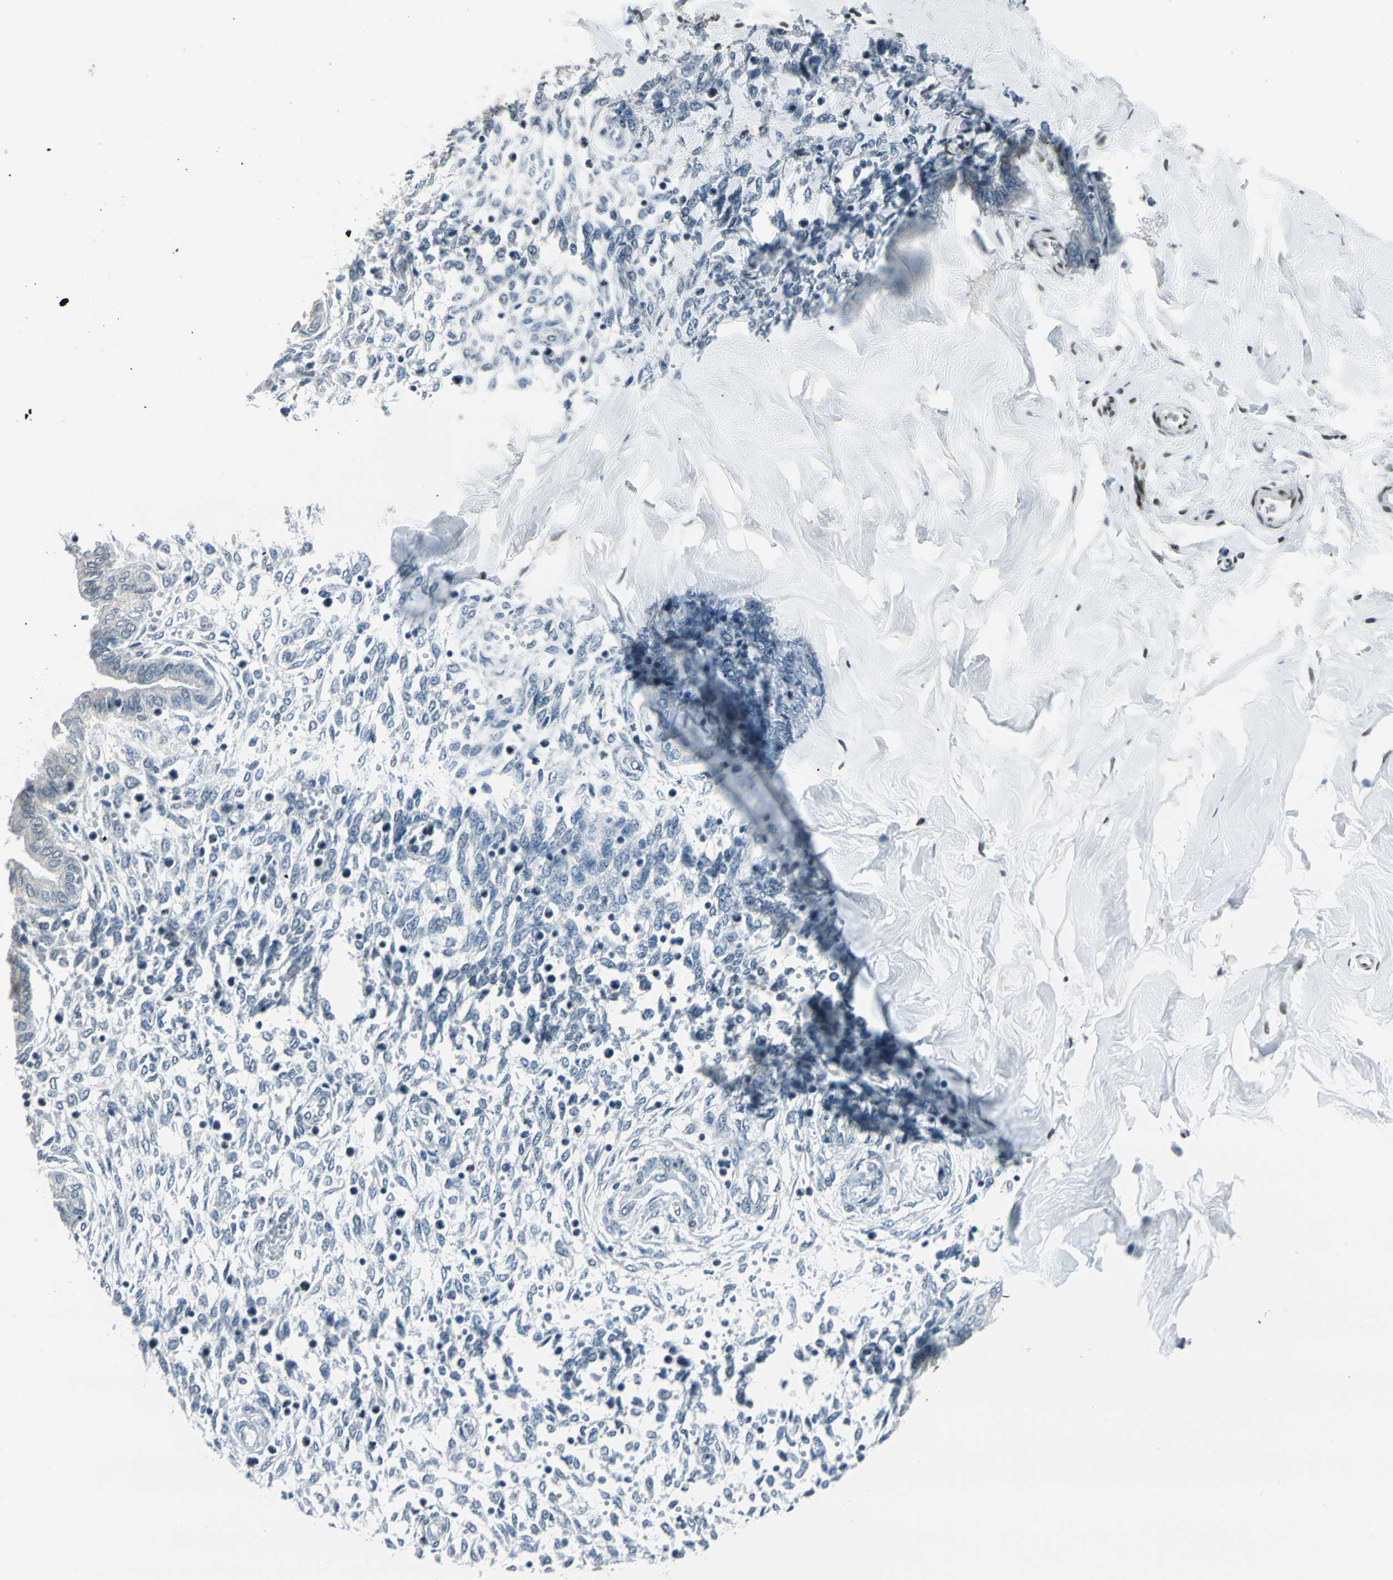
{"staining": {"intensity": "moderate", "quantity": ">75%", "location": "nuclear"}, "tissue": "endometrium", "cell_type": "Cells in endometrial stroma", "image_type": "normal", "snomed": [{"axis": "morphology", "description": "Normal tissue, NOS"}, {"axis": "morphology", "description": "Atrophy, NOS"}, {"axis": "topography", "description": "Uterus"}, {"axis": "topography", "description": "Endometrium"}], "caption": "Protein analysis of benign endometrium exhibits moderate nuclear positivity in about >75% of cells in endometrial stroma.", "gene": "ADNP", "patient": {"sex": "female", "age": 68}}